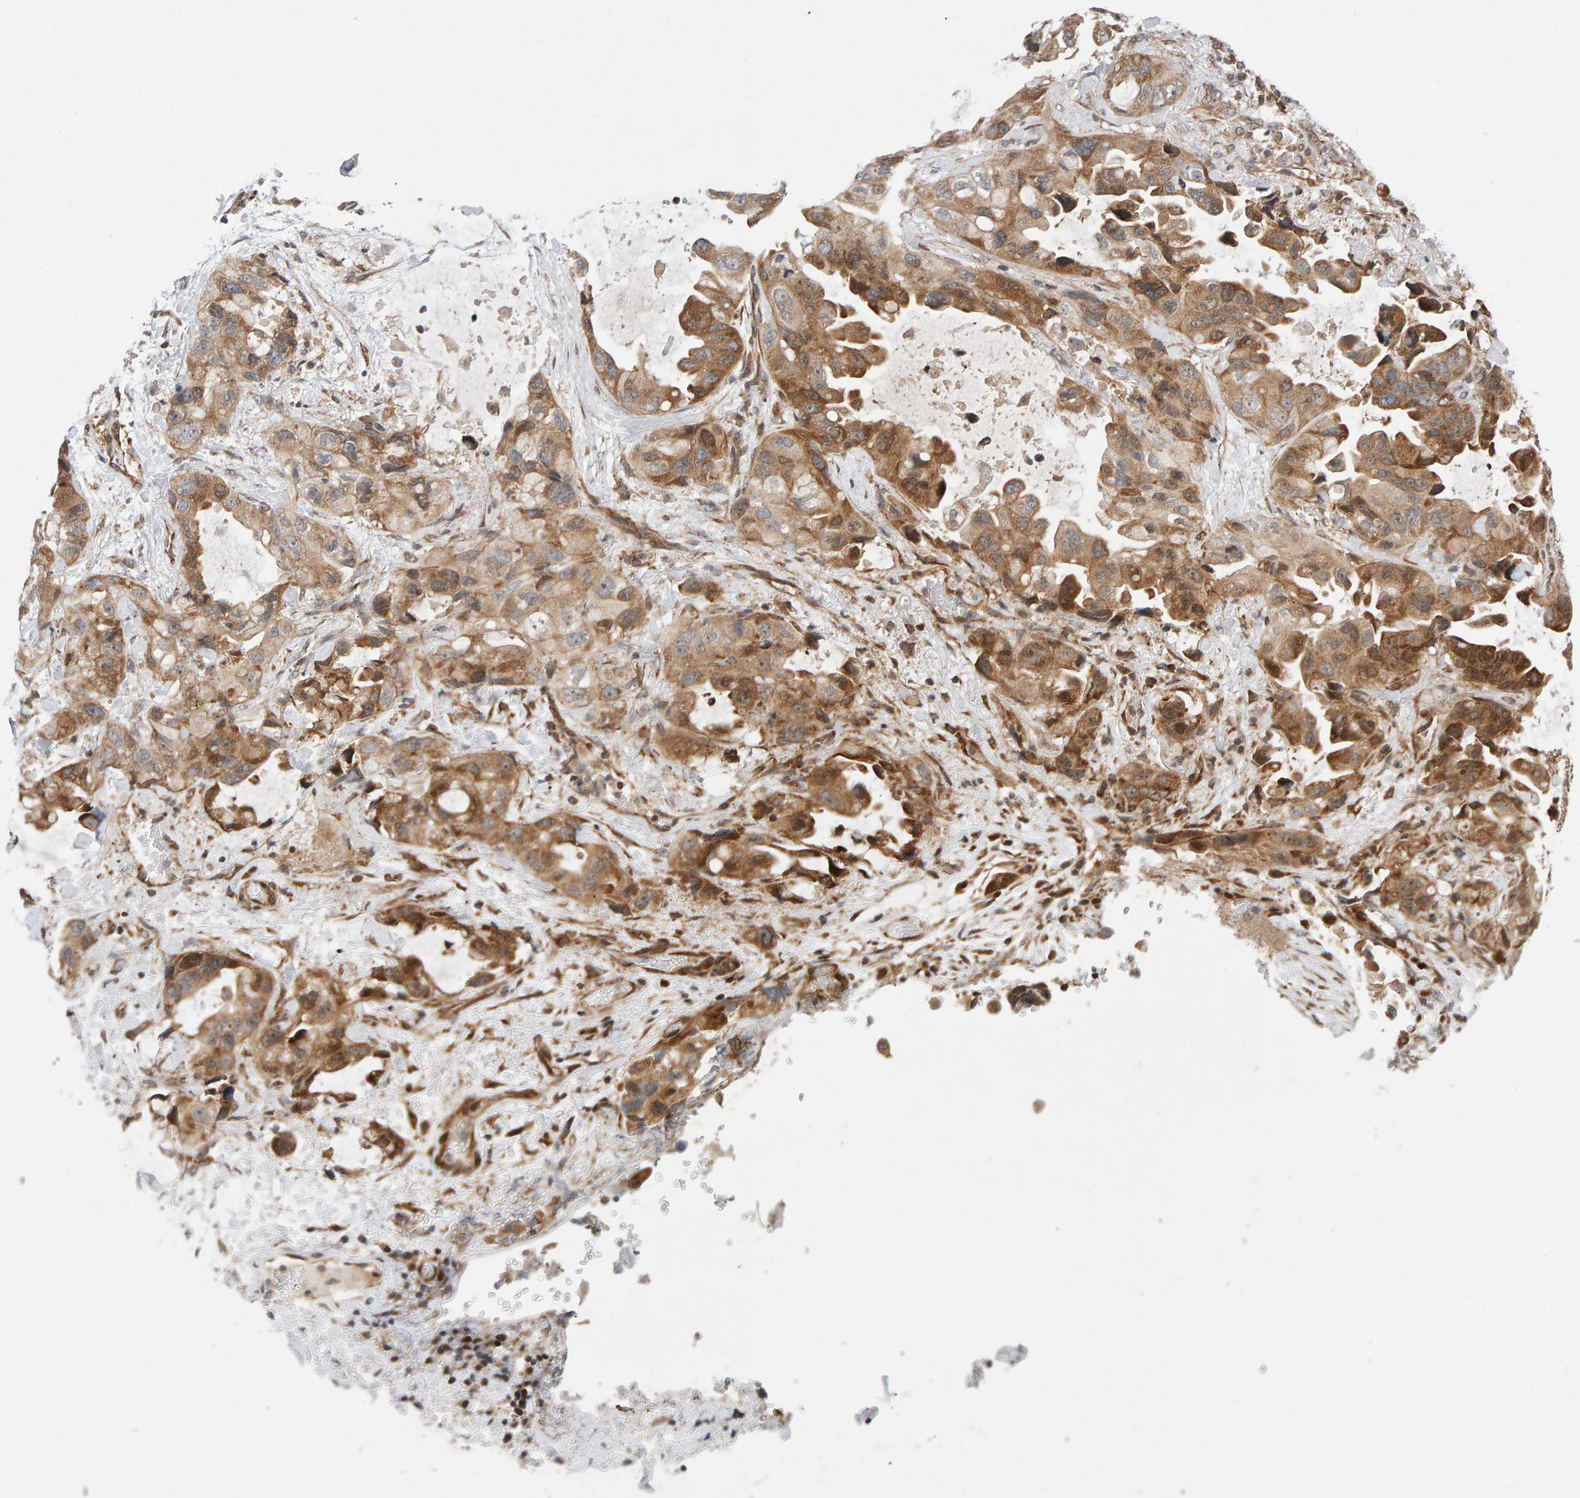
{"staining": {"intensity": "moderate", "quantity": ">75%", "location": "cytoplasmic/membranous"}, "tissue": "lung cancer", "cell_type": "Tumor cells", "image_type": "cancer", "snomed": [{"axis": "morphology", "description": "Squamous cell carcinoma, NOS"}, {"axis": "topography", "description": "Lung"}], "caption": "This is an image of IHC staining of squamous cell carcinoma (lung), which shows moderate expression in the cytoplasmic/membranous of tumor cells.", "gene": "LZTS1", "patient": {"sex": "female", "age": 73}}